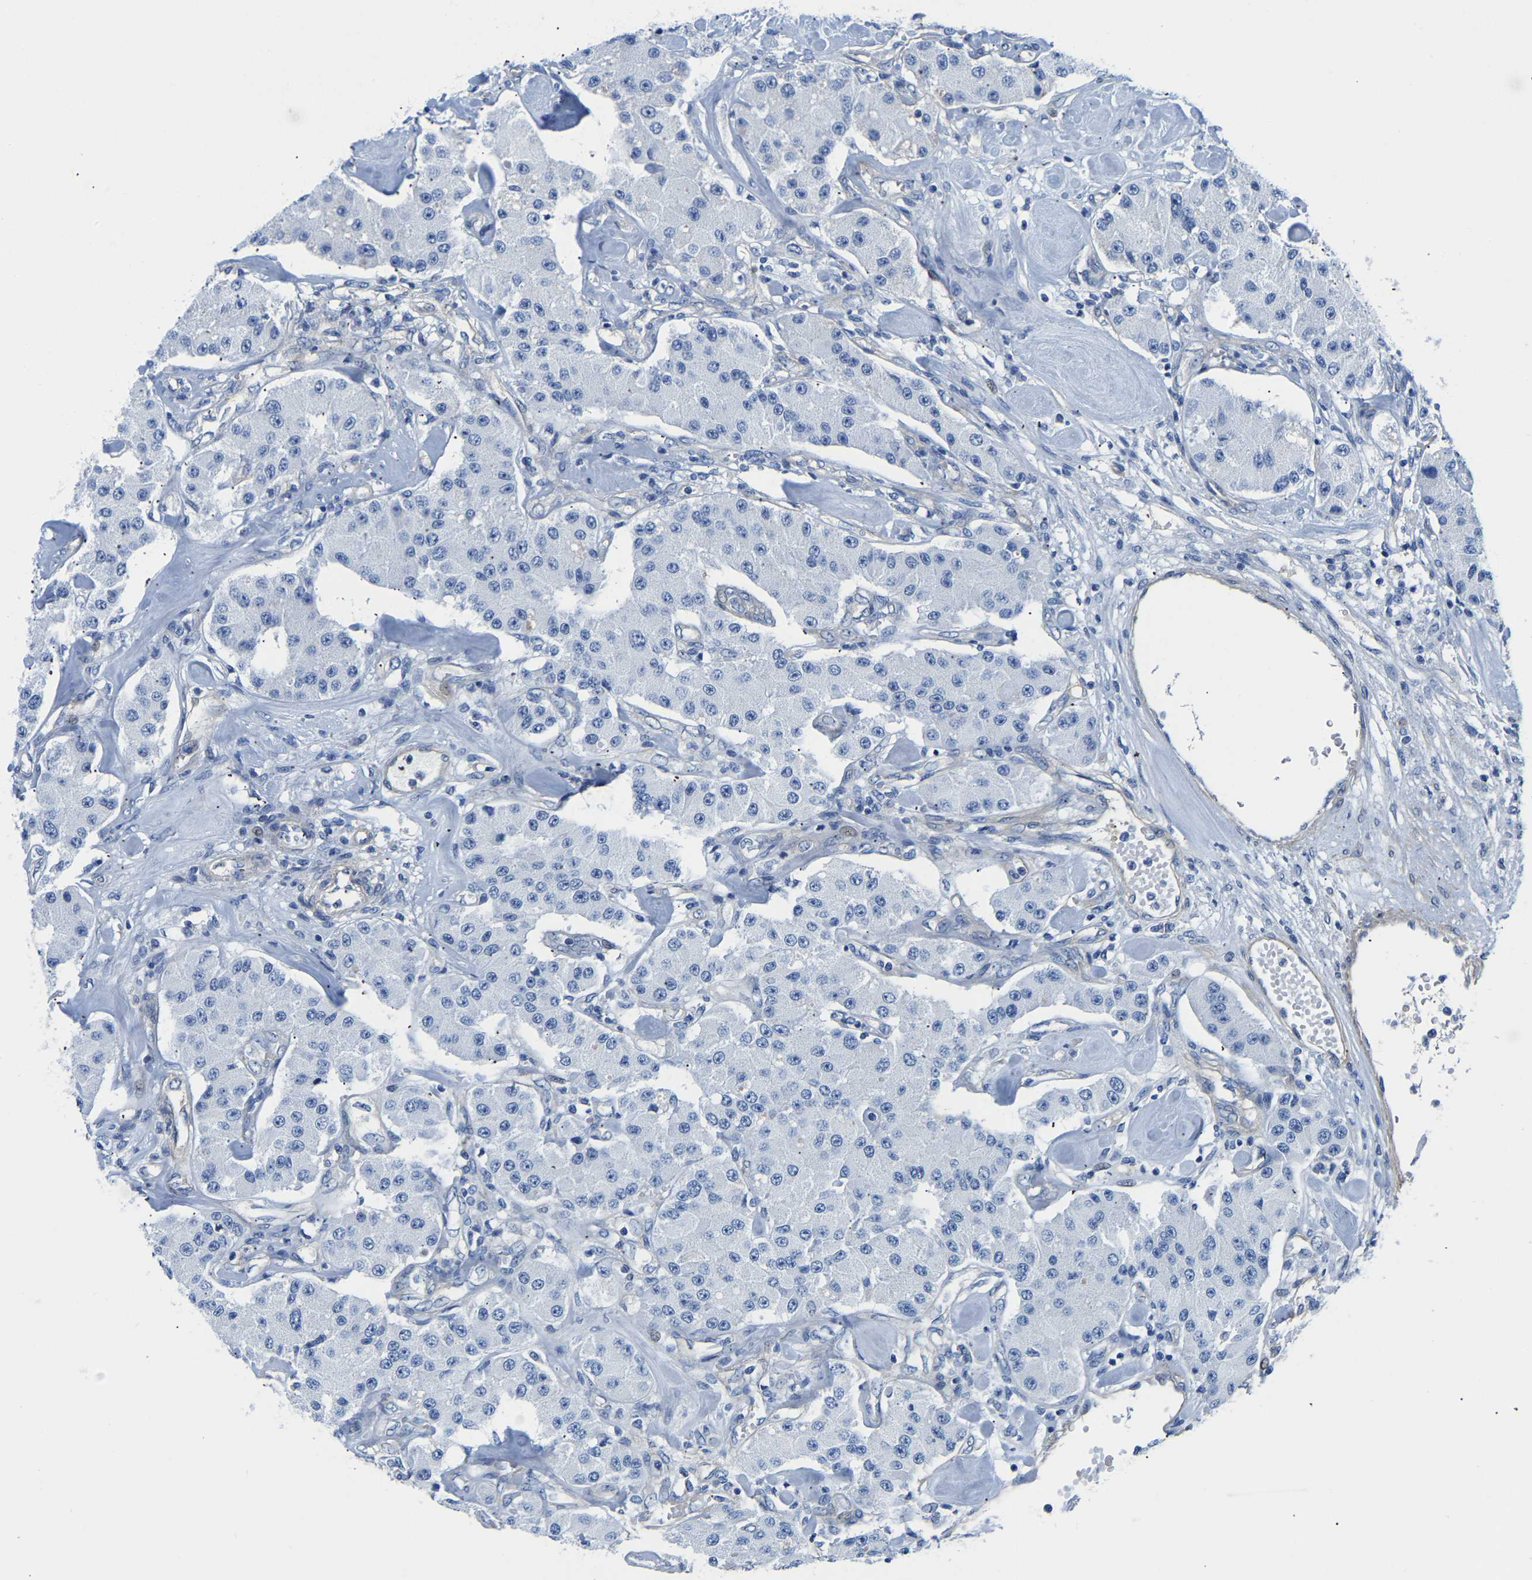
{"staining": {"intensity": "negative", "quantity": "none", "location": "none"}, "tissue": "carcinoid", "cell_type": "Tumor cells", "image_type": "cancer", "snomed": [{"axis": "morphology", "description": "Carcinoid, malignant, NOS"}, {"axis": "topography", "description": "Pancreas"}], "caption": "This image is of malignant carcinoid stained with immunohistochemistry (IHC) to label a protein in brown with the nuclei are counter-stained blue. There is no staining in tumor cells. (IHC, brightfield microscopy, high magnification).", "gene": "UPK3A", "patient": {"sex": "male", "age": 41}}